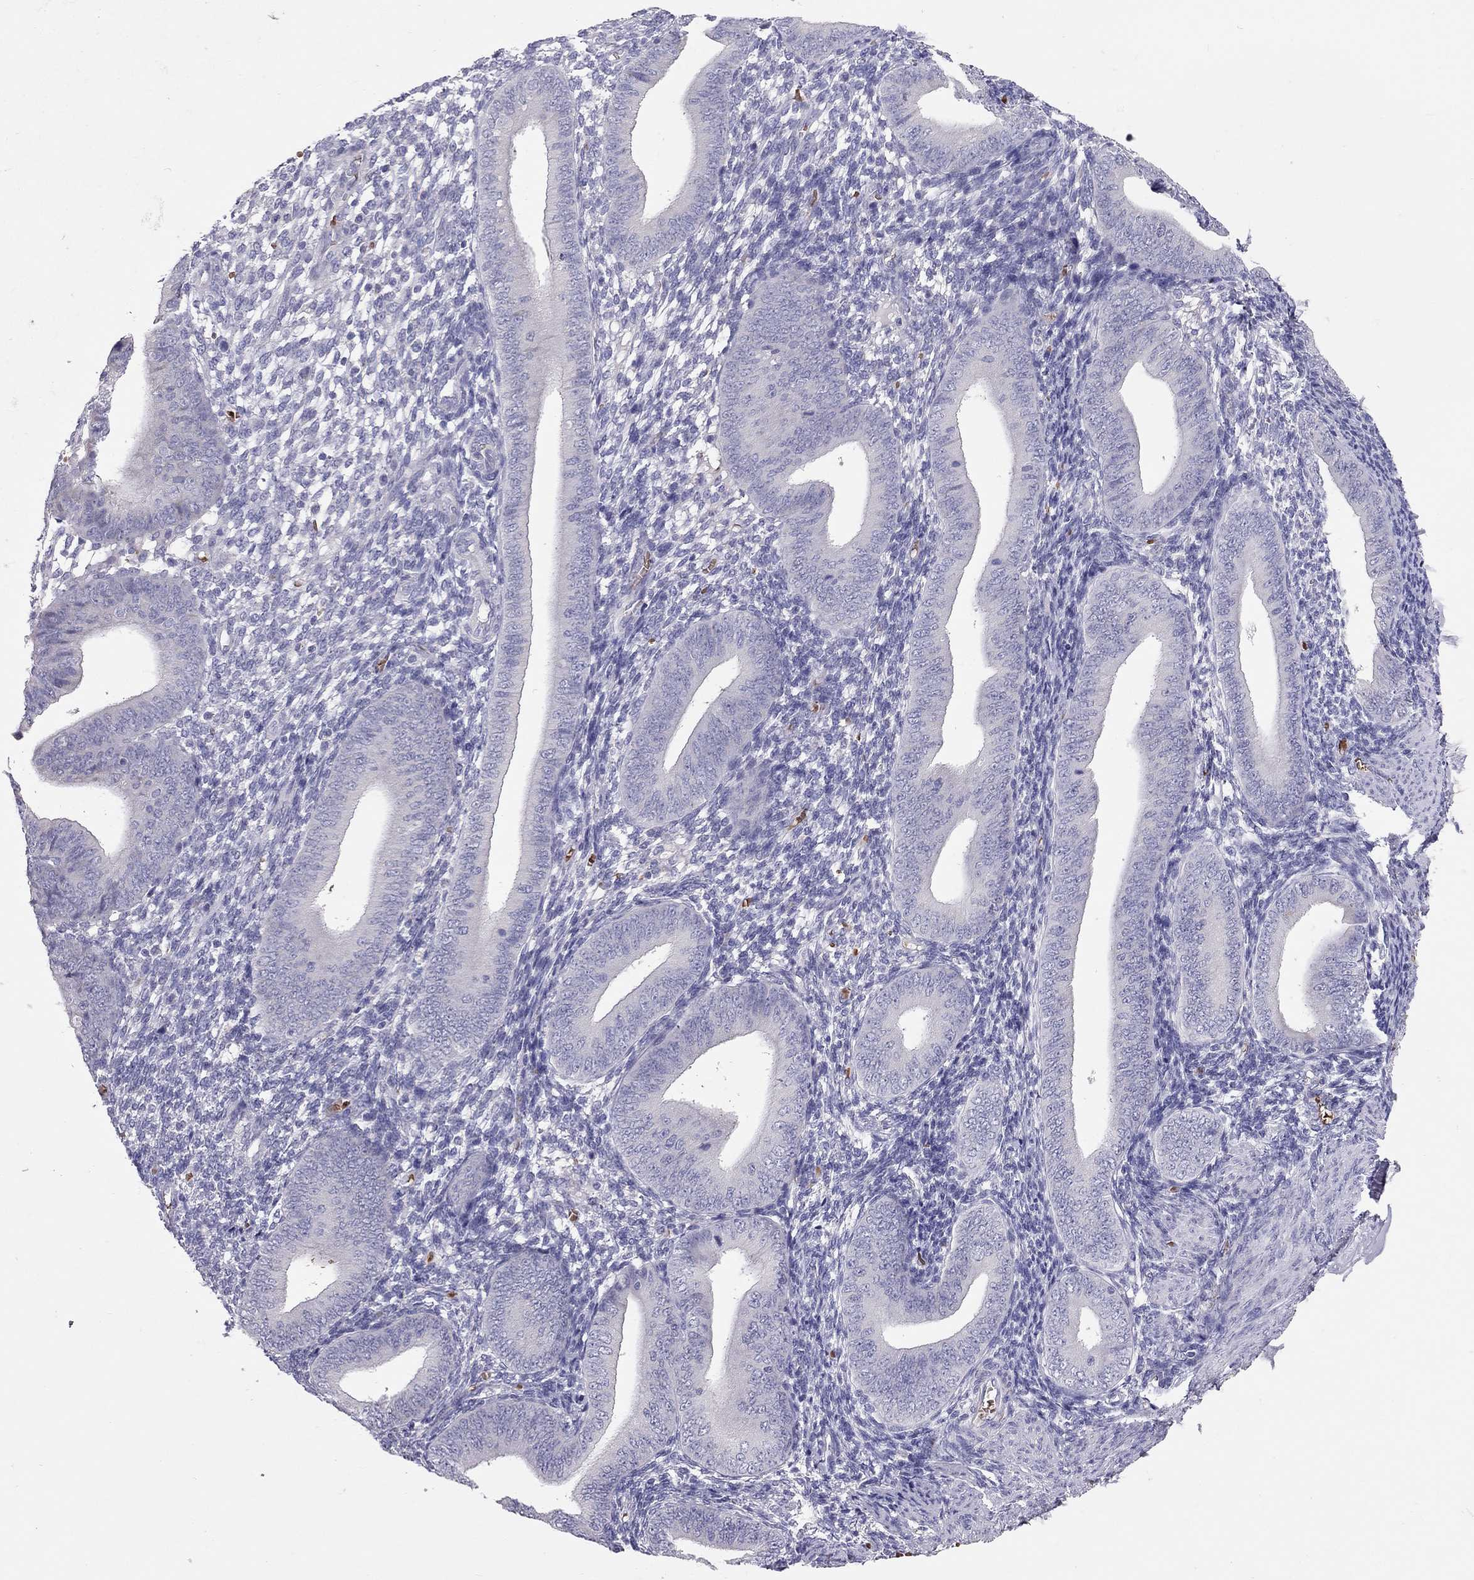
{"staining": {"intensity": "negative", "quantity": "none", "location": "none"}, "tissue": "endometrium", "cell_type": "Cells in endometrial stroma", "image_type": "normal", "snomed": [{"axis": "morphology", "description": "Normal tissue, NOS"}, {"axis": "topography", "description": "Endometrium"}], "caption": "DAB immunohistochemical staining of benign human endometrium shows no significant positivity in cells in endometrial stroma. (Stains: DAB immunohistochemistry (IHC) with hematoxylin counter stain, Microscopy: brightfield microscopy at high magnification).", "gene": "FRMD1", "patient": {"sex": "female", "age": 39}}